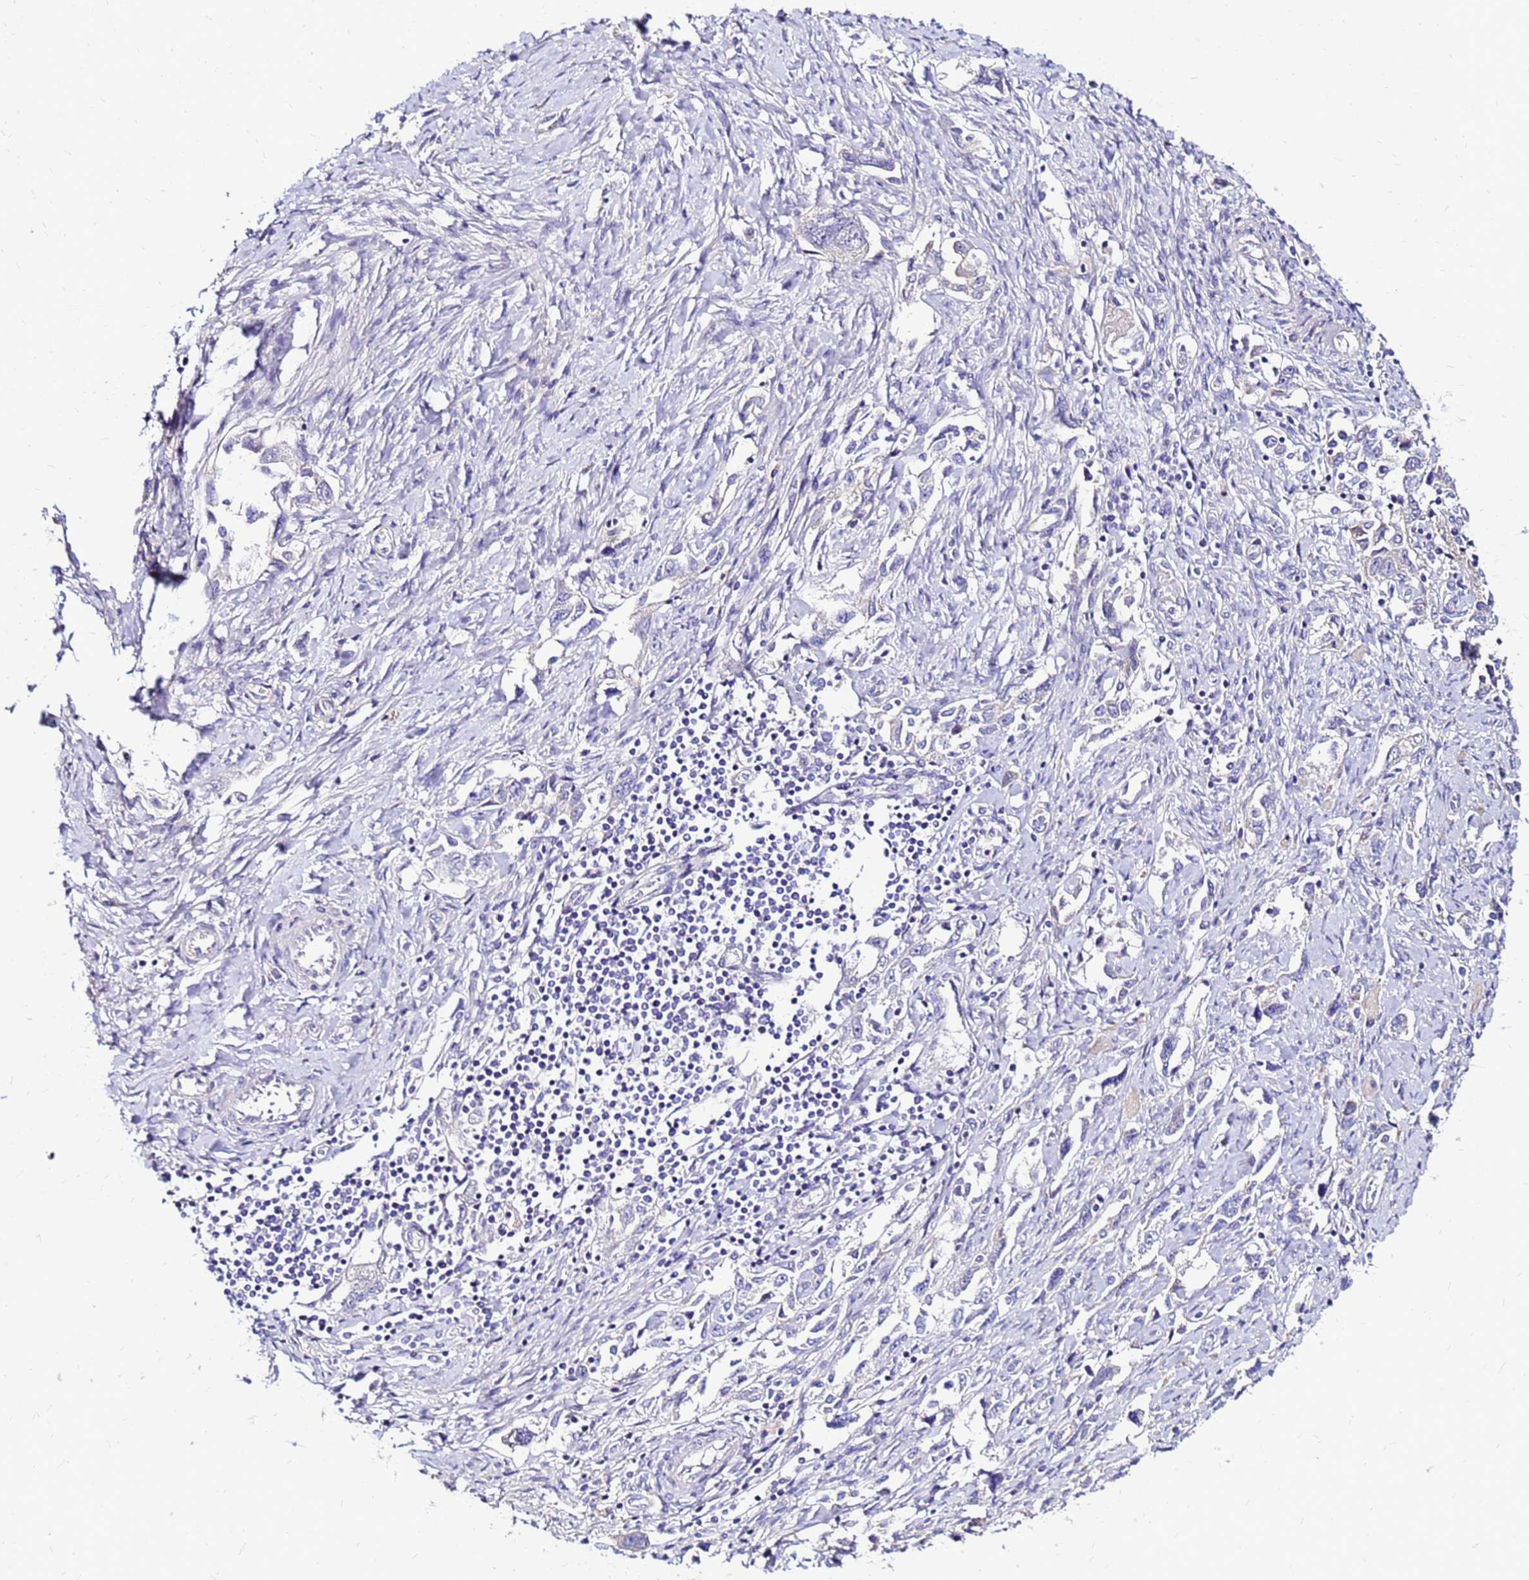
{"staining": {"intensity": "negative", "quantity": "none", "location": "none"}, "tissue": "ovarian cancer", "cell_type": "Tumor cells", "image_type": "cancer", "snomed": [{"axis": "morphology", "description": "Carcinoma, NOS"}, {"axis": "morphology", "description": "Cystadenocarcinoma, serous, NOS"}, {"axis": "topography", "description": "Ovary"}], "caption": "Ovarian cancer (carcinoma) was stained to show a protein in brown. There is no significant expression in tumor cells.", "gene": "ARHGEF5", "patient": {"sex": "female", "age": 69}}